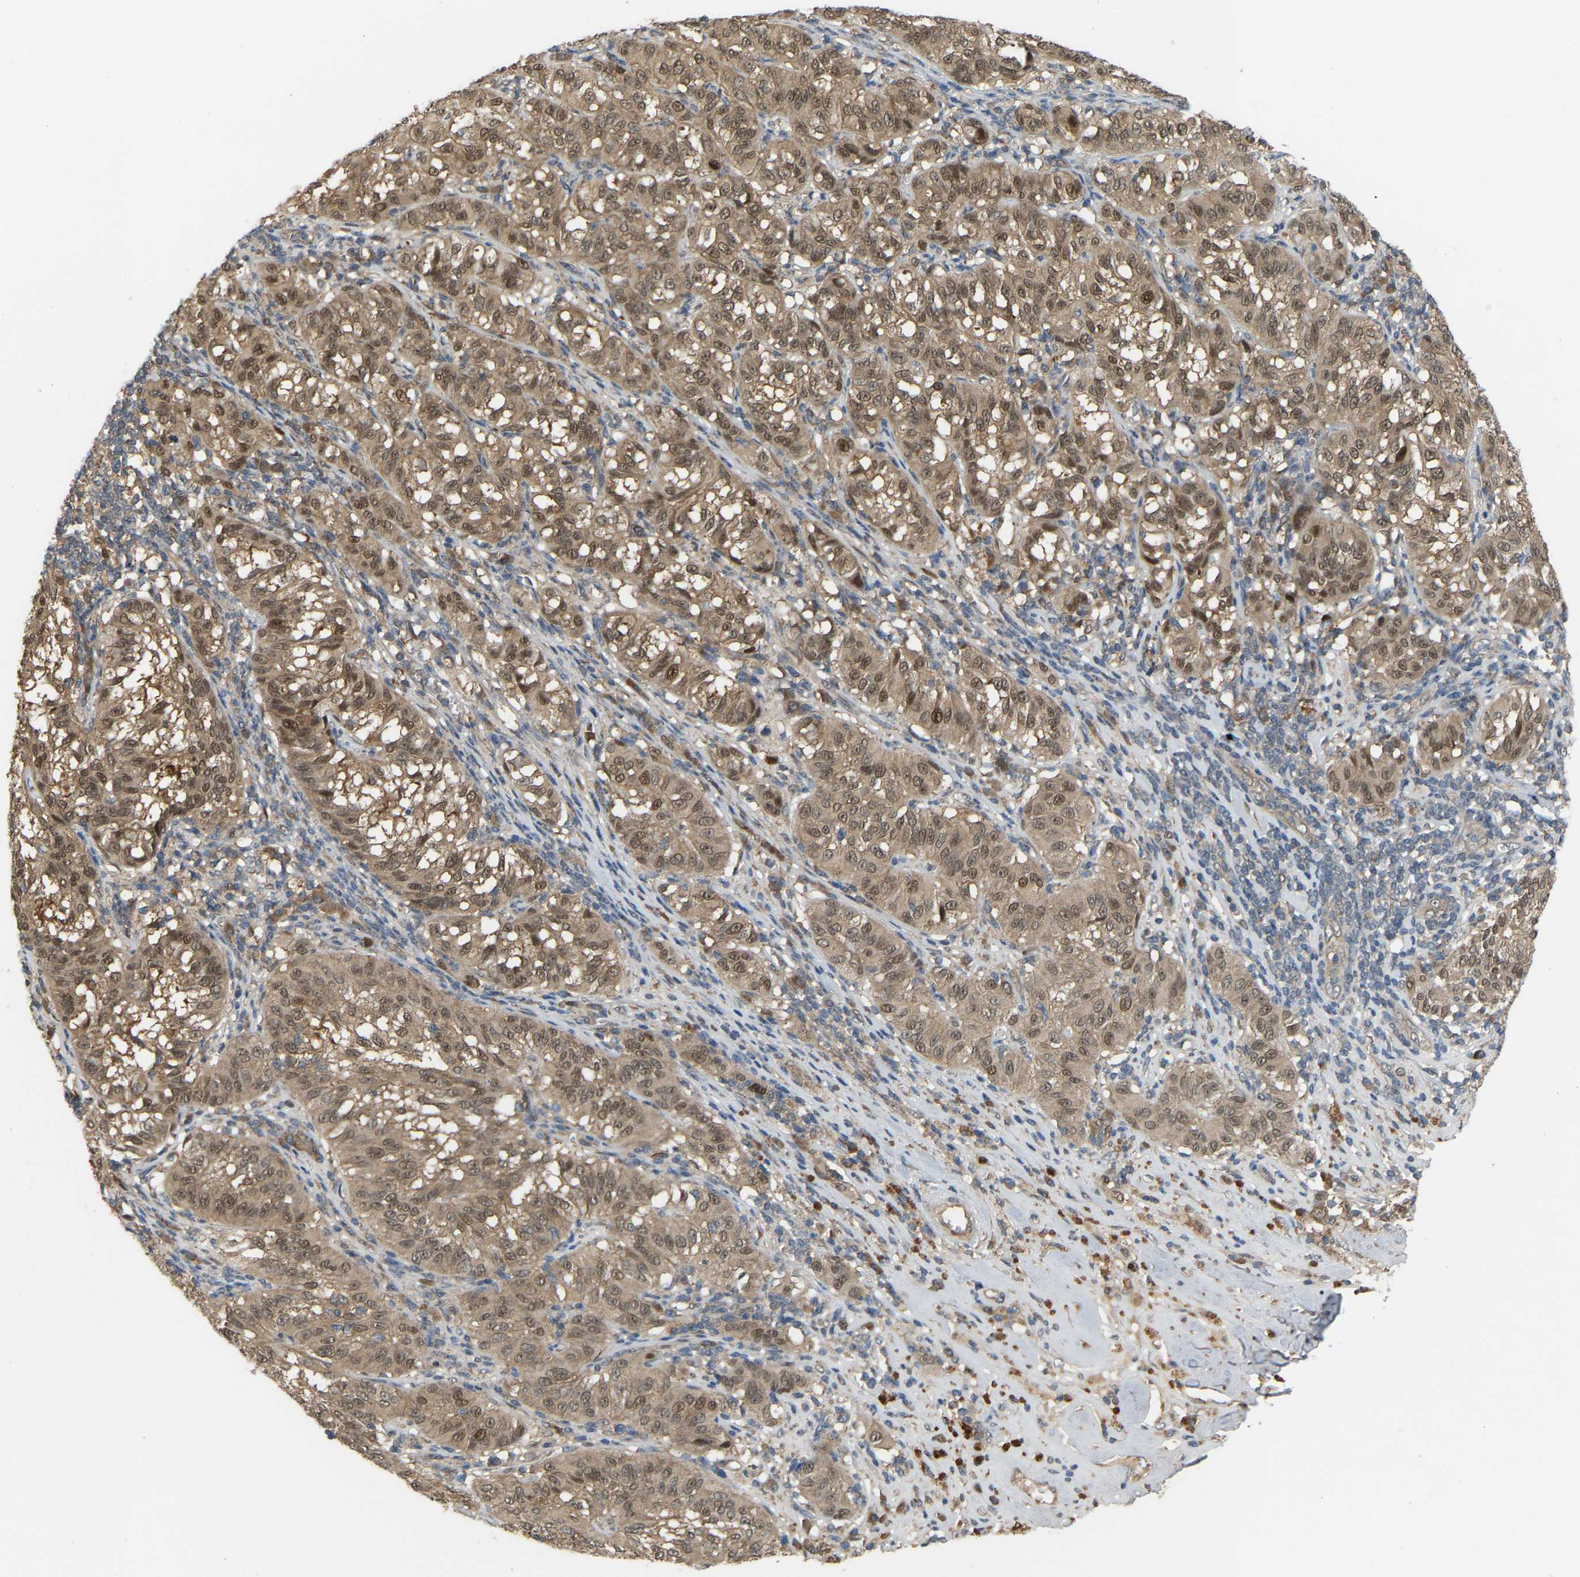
{"staining": {"intensity": "moderate", "quantity": ">75%", "location": "cytoplasmic/membranous"}, "tissue": "melanoma", "cell_type": "Tumor cells", "image_type": "cancer", "snomed": [{"axis": "morphology", "description": "Malignant melanoma, NOS"}, {"axis": "topography", "description": "Skin"}], "caption": "Brown immunohistochemical staining in malignant melanoma exhibits moderate cytoplasmic/membranous expression in approximately >75% of tumor cells.", "gene": "CROT", "patient": {"sex": "female", "age": 72}}